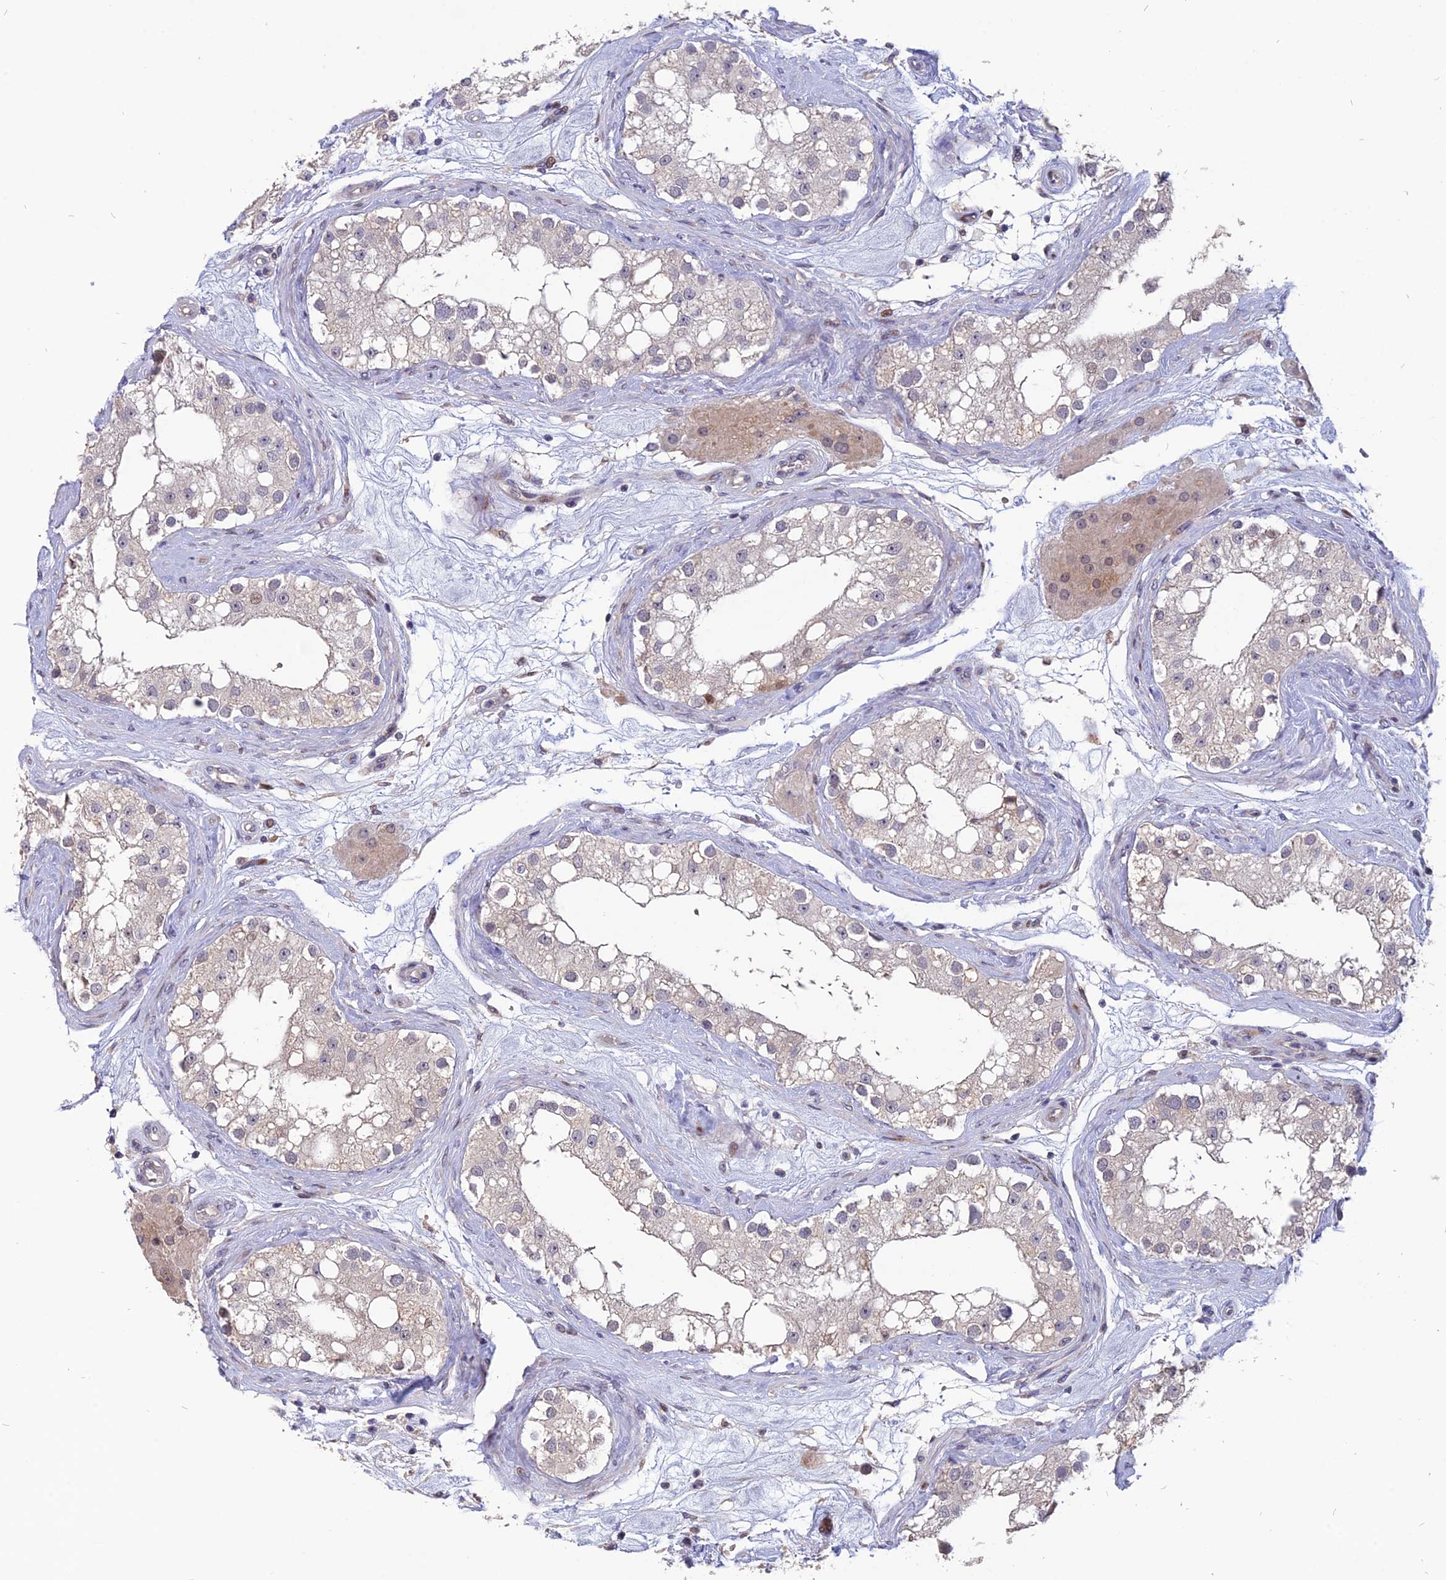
{"staining": {"intensity": "weak", "quantity": "<25%", "location": "cytoplasmic/membranous,nuclear"}, "tissue": "testis", "cell_type": "Cells in seminiferous ducts", "image_type": "normal", "snomed": [{"axis": "morphology", "description": "Normal tissue, NOS"}, {"axis": "topography", "description": "Testis"}], "caption": "Photomicrograph shows no significant protein staining in cells in seminiferous ducts of unremarkable testis.", "gene": "TMEM263", "patient": {"sex": "male", "age": 84}}